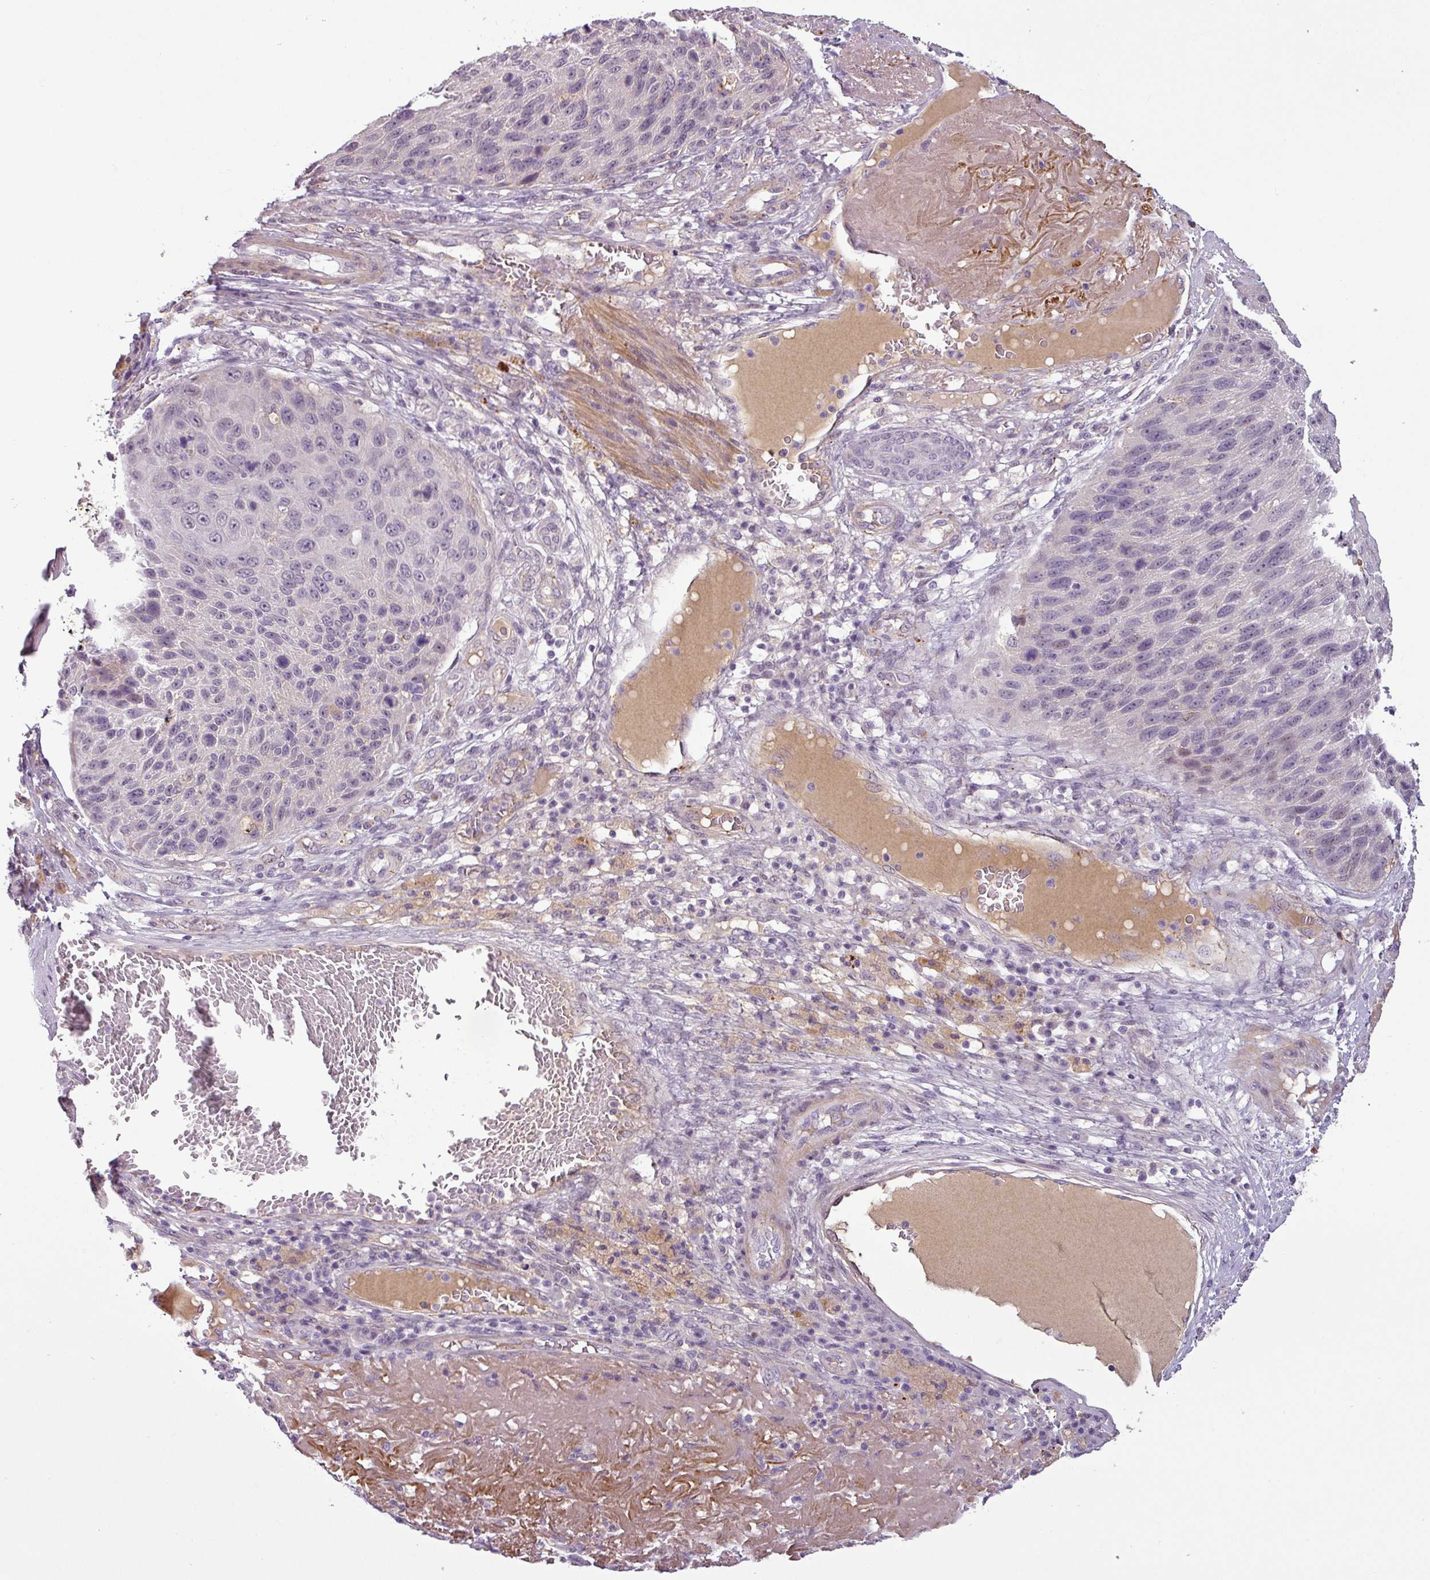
{"staining": {"intensity": "negative", "quantity": "none", "location": "none"}, "tissue": "skin cancer", "cell_type": "Tumor cells", "image_type": "cancer", "snomed": [{"axis": "morphology", "description": "Squamous cell carcinoma, NOS"}, {"axis": "topography", "description": "Skin"}], "caption": "Immunohistochemistry (IHC) of human squamous cell carcinoma (skin) reveals no positivity in tumor cells.", "gene": "APOC1", "patient": {"sex": "female", "age": 88}}